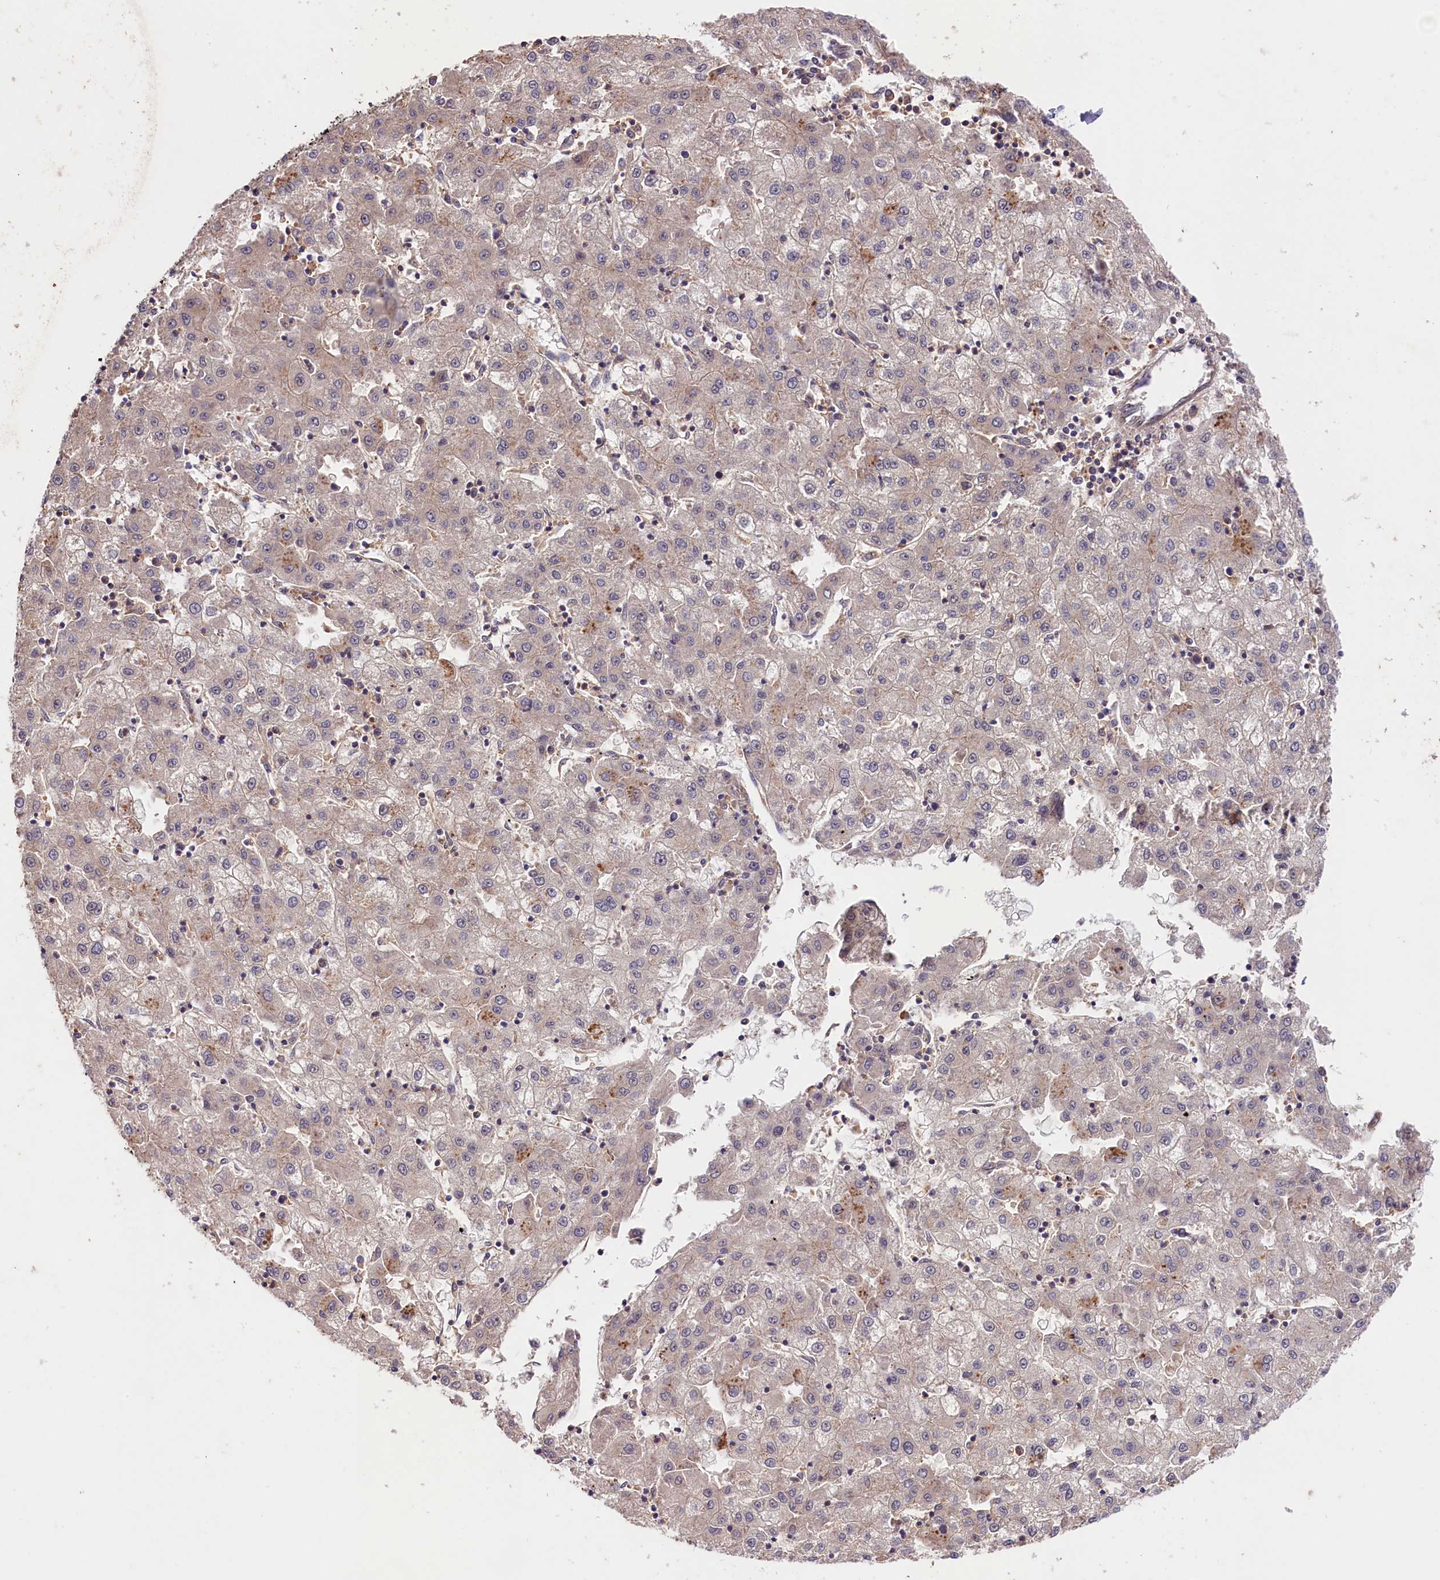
{"staining": {"intensity": "negative", "quantity": "none", "location": "none"}, "tissue": "liver cancer", "cell_type": "Tumor cells", "image_type": "cancer", "snomed": [{"axis": "morphology", "description": "Carcinoma, Hepatocellular, NOS"}, {"axis": "topography", "description": "Liver"}], "caption": "Image shows no significant protein expression in tumor cells of hepatocellular carcinoma (liver).", "gene": "CACNA1H", "patient": {"sex": "male", "age": 72}}